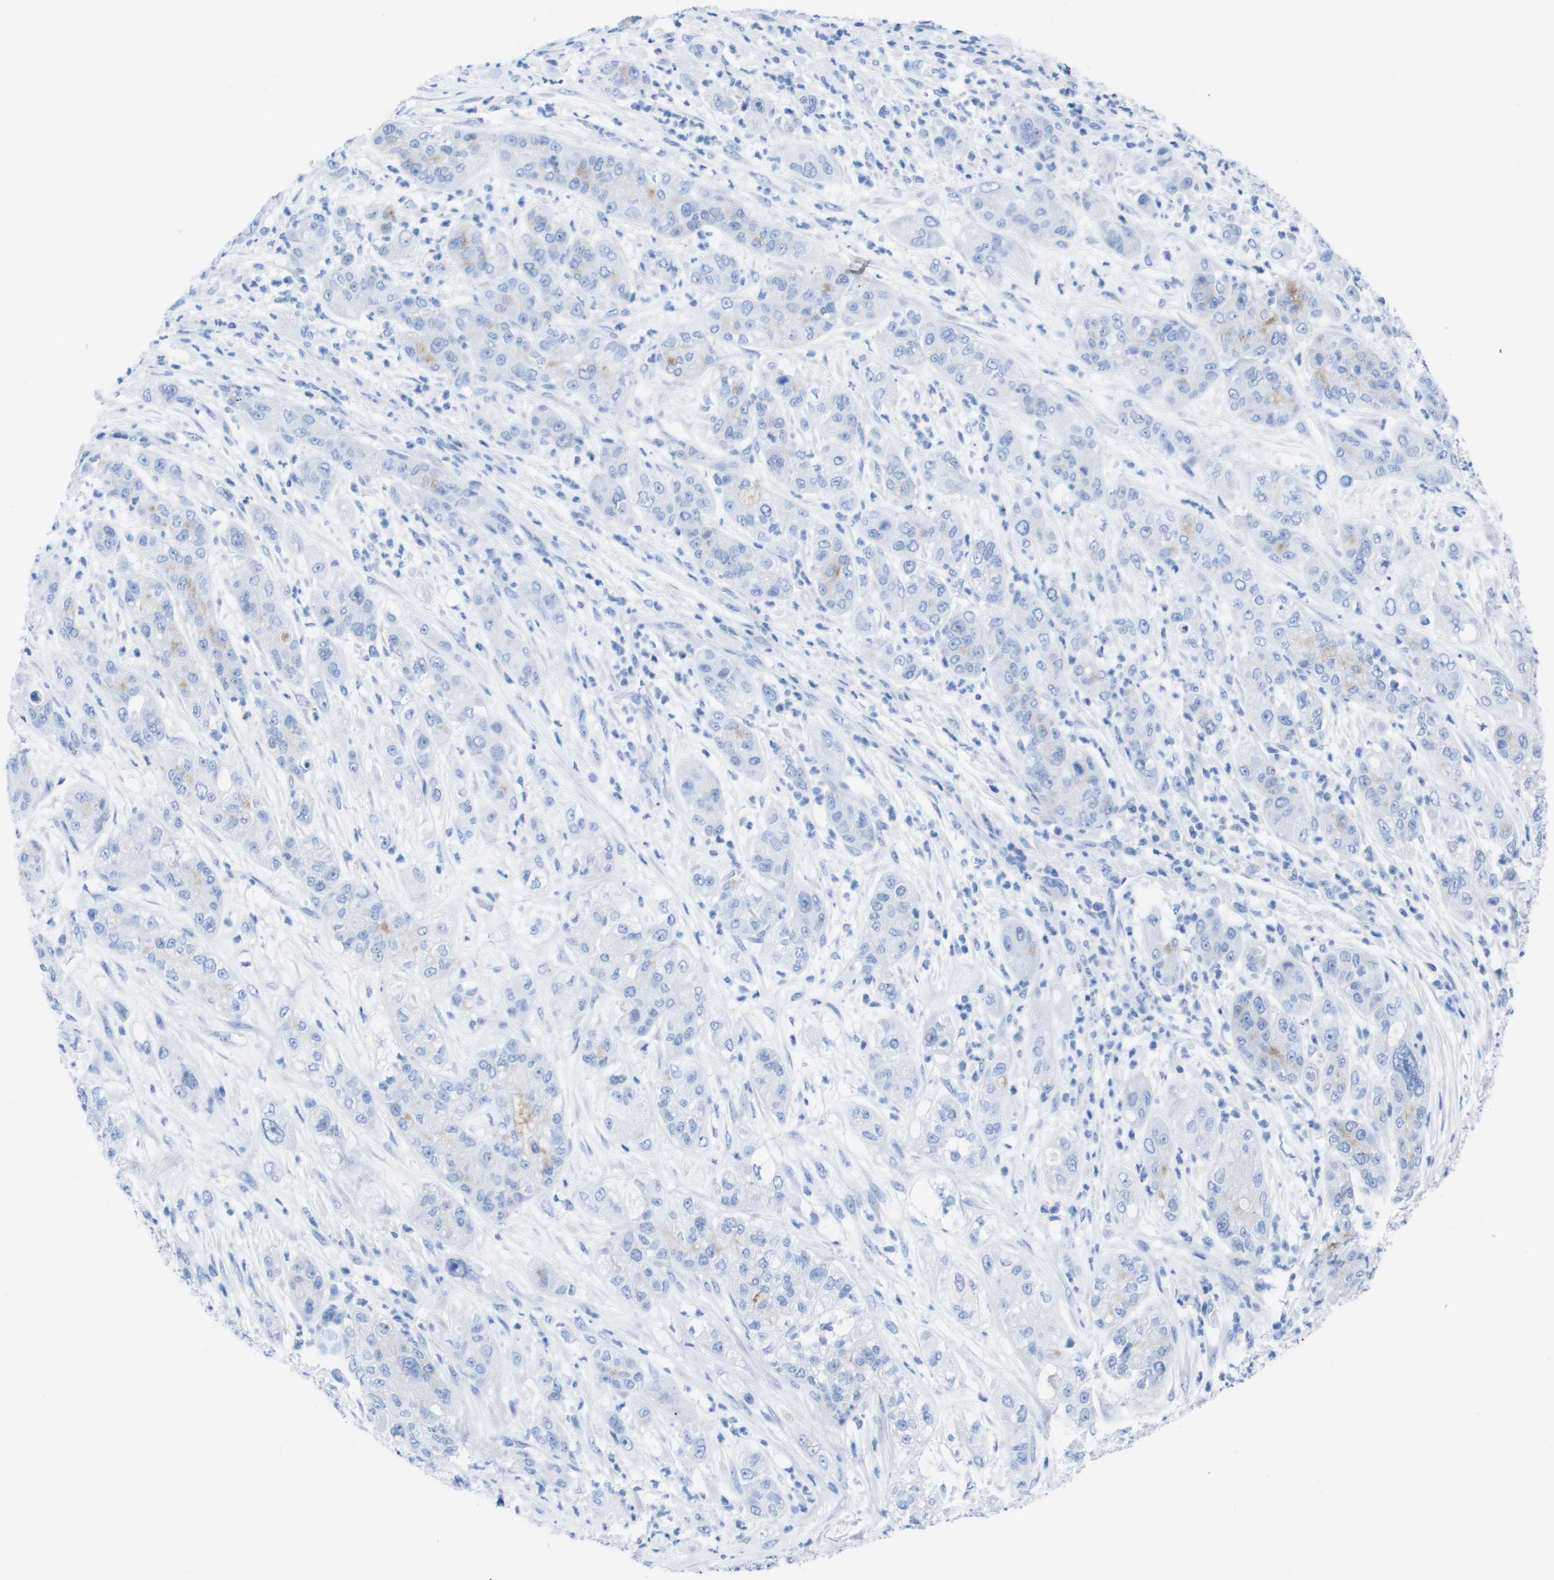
{"staining": {"intensity": "negative", "quantity": "none", "location": "none"}, "tissue": "pancreatic cancer", "cell_type": "Tumor cells", "image_type": "cancer", "snomed": [{"axis": "morphology", "description": "Adenocarcinoma, NOS"}, {"axis": "topography", "description": "Pancreas"}], "caption": "Tumor cells are negative for brown protein staining in pancreatic cancer.", "gene": "KCNA3", "patient": {"sex": "female", "age": 78}}